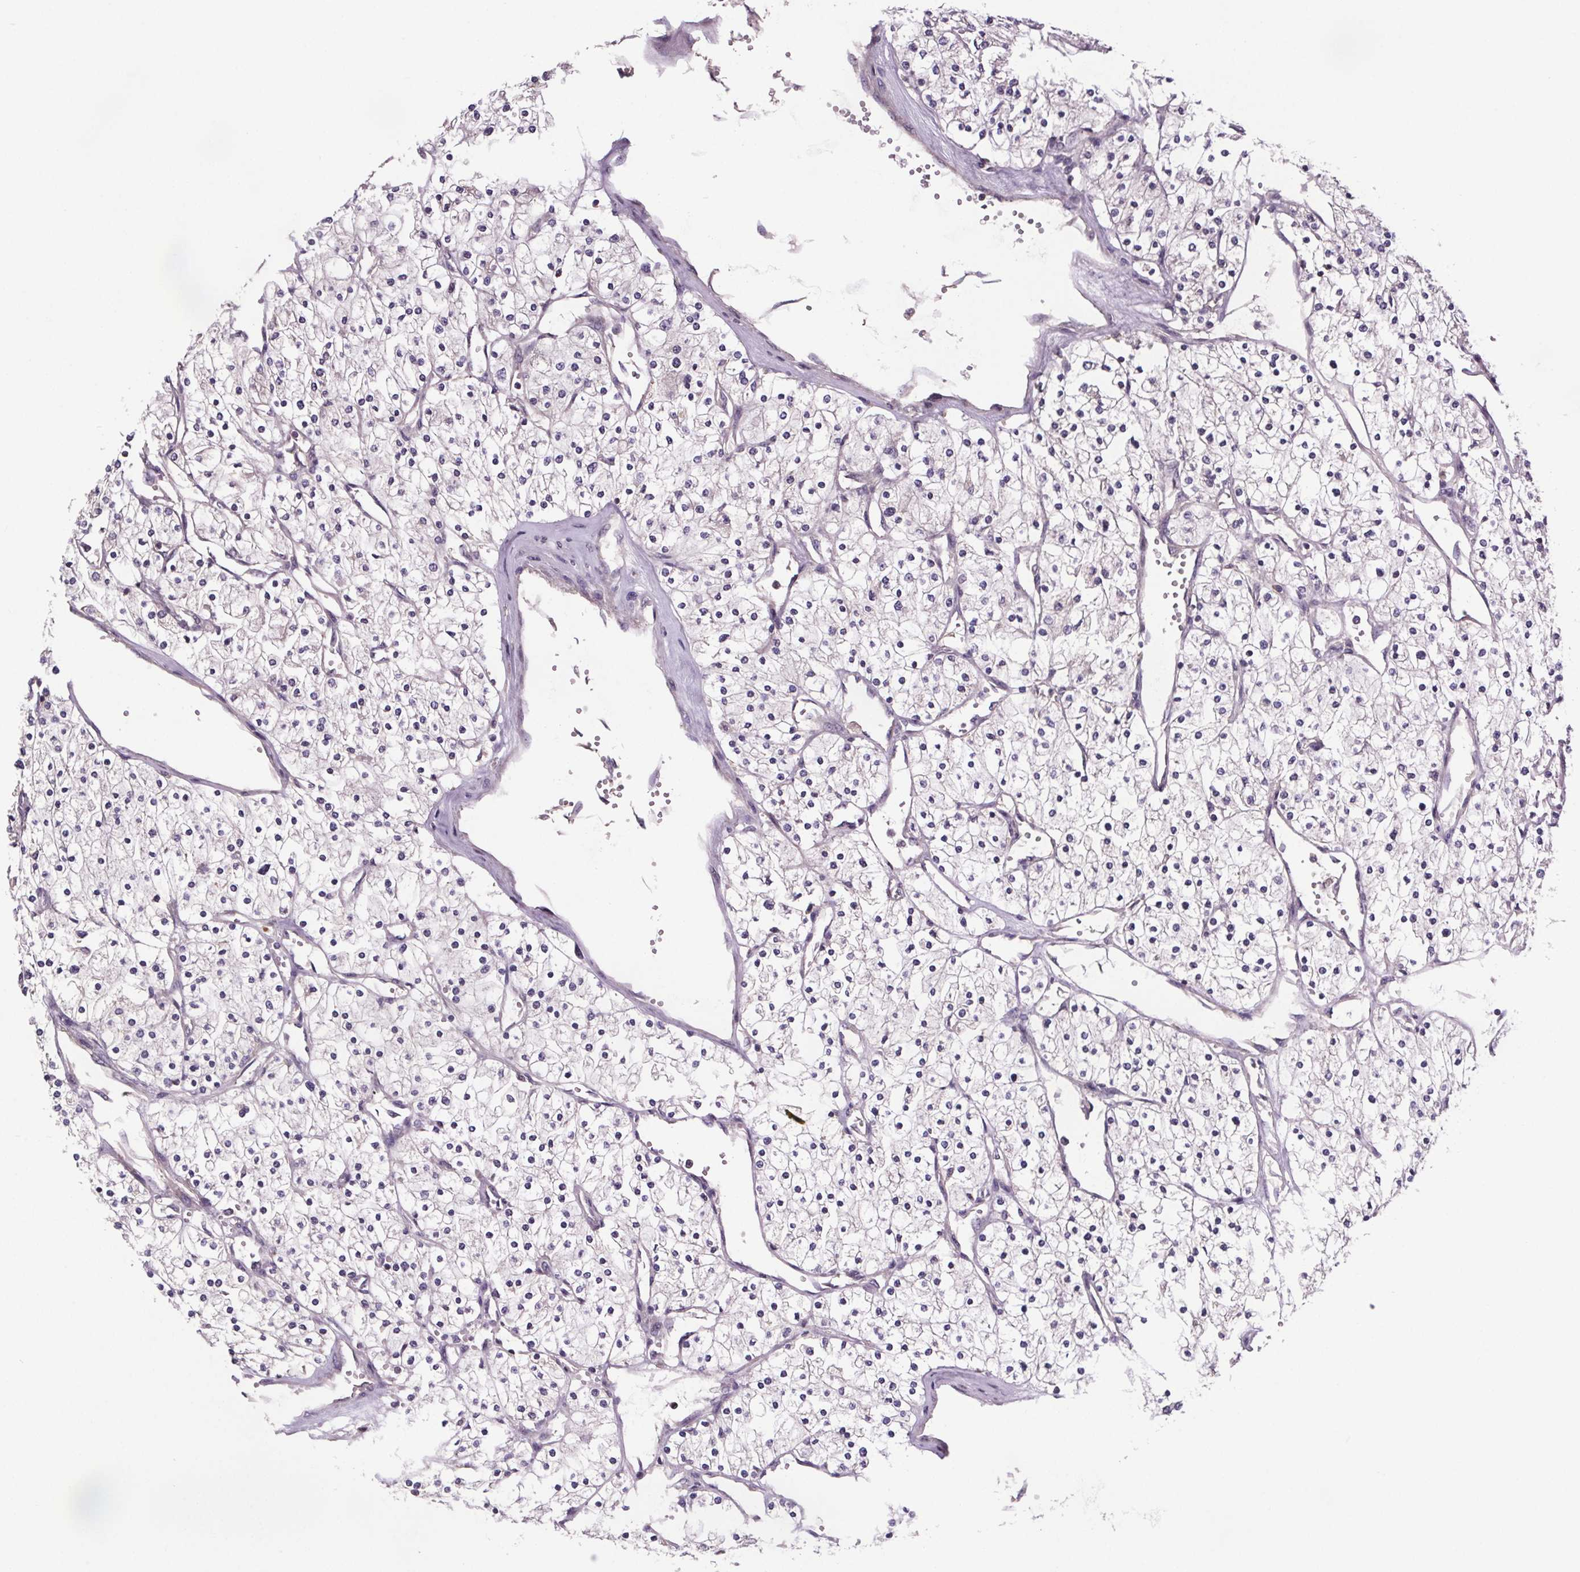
{"staining": {"intensity": "negative", "quantity": "none", "location": "none"}, "tissue": "renal cancer", "cell_type": "Tumor cells", "image_type": "cancer", "snomed": [{"axis": "morphology", "description": "Adenocarcinoma, NOS"}, {"axis": "topography", "description": "Kidney"}], "caption": "Tumor cells show no significant staining in renal adenocarcinoma.", "gene": "CLN3", "patient": {"sex": "male", "age": 80}}